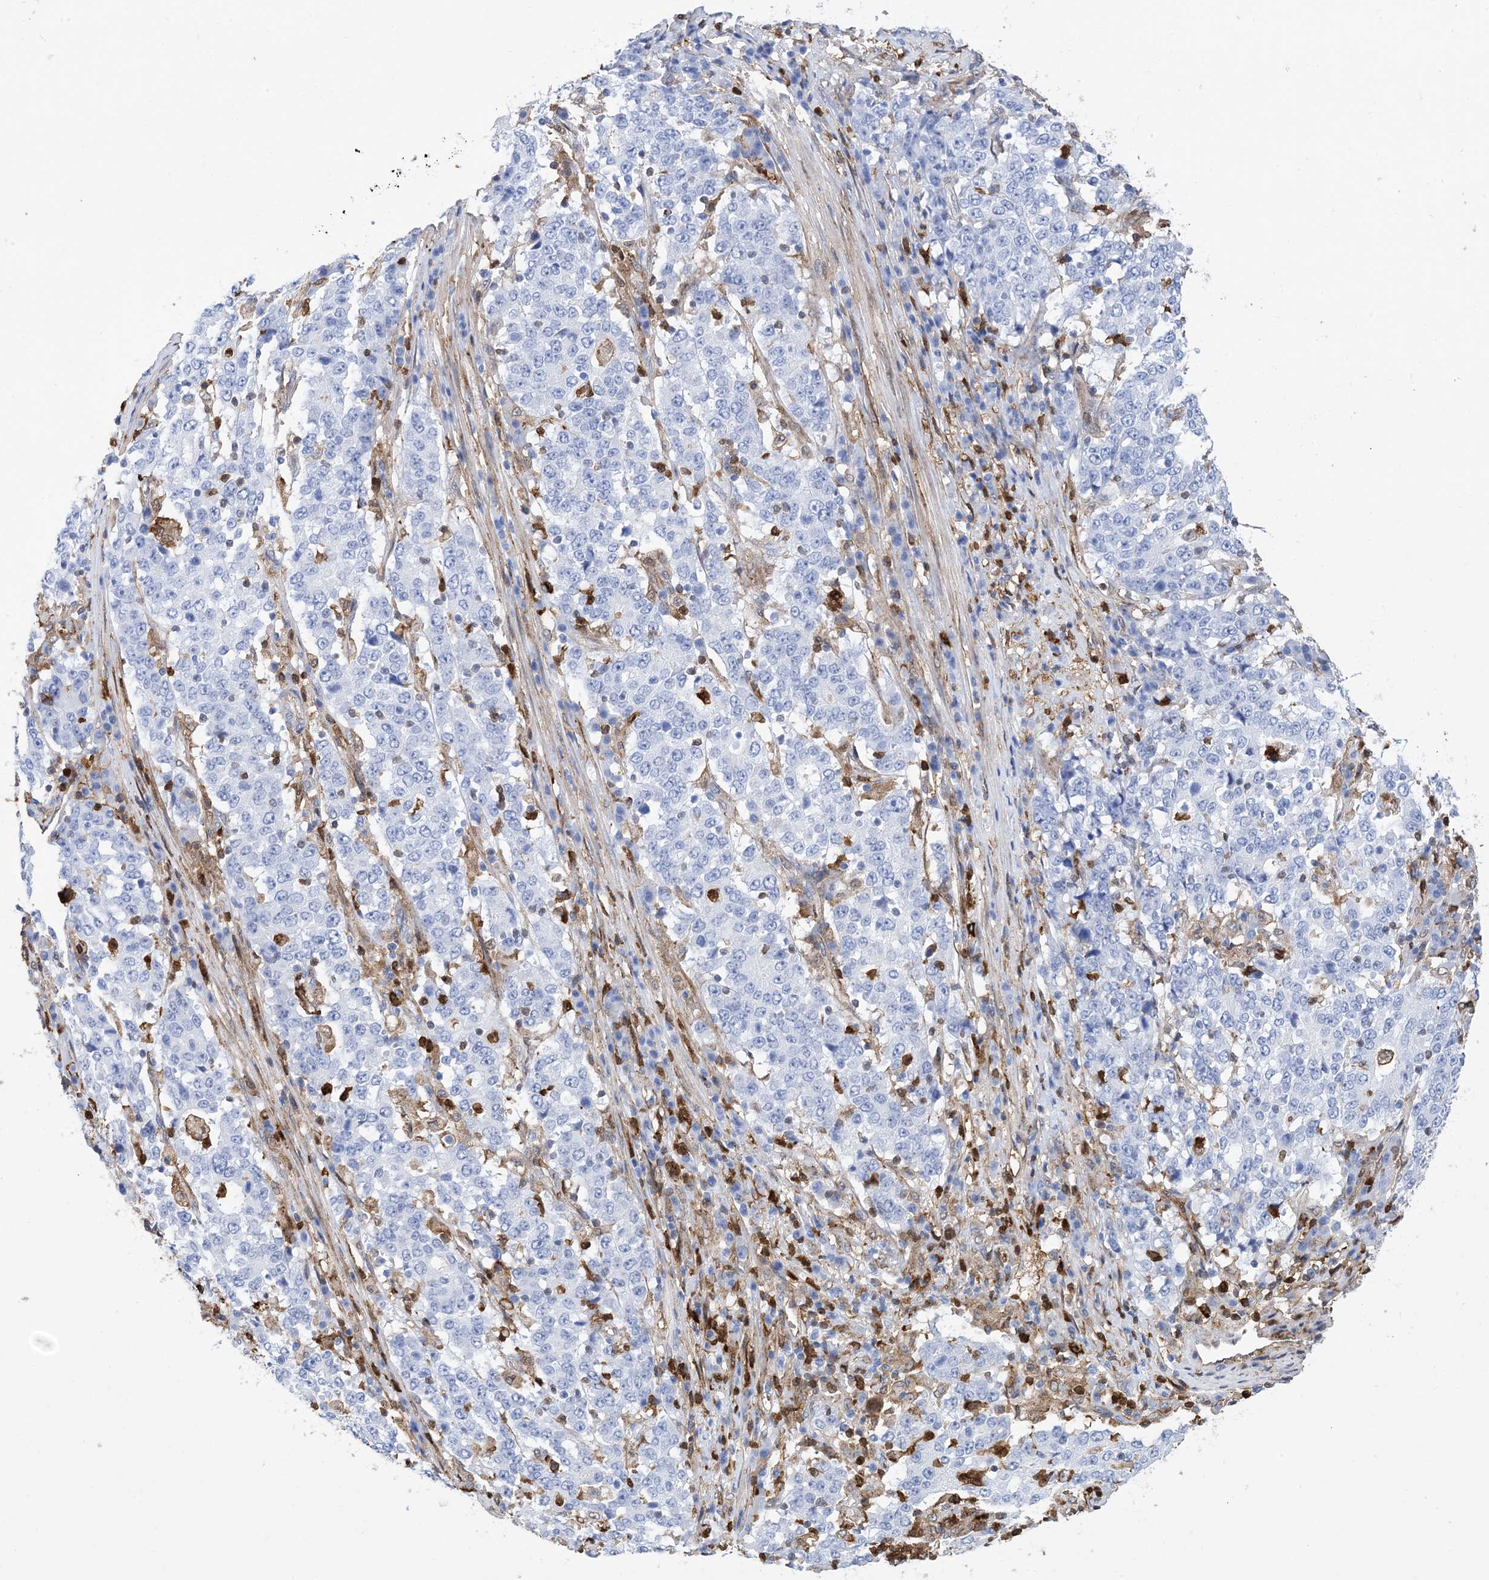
{"staining": {"intensity": "negative", "quantity": "none", "location": "none"}, "tissue": "stomach cancer", "cell_type": "Tumor cells", "image_type": "cancer", "snomed": [{"axis": "morphology", "description": "Adenocarcinoma, NOS"}, {"axis": "topography", "description": "Stomach"}], "caption": "Tumor cells are negative for protein expression in human stomach cancer.", "gene": "ANXA1", "patient": {"sex": "male", "age": 59}}